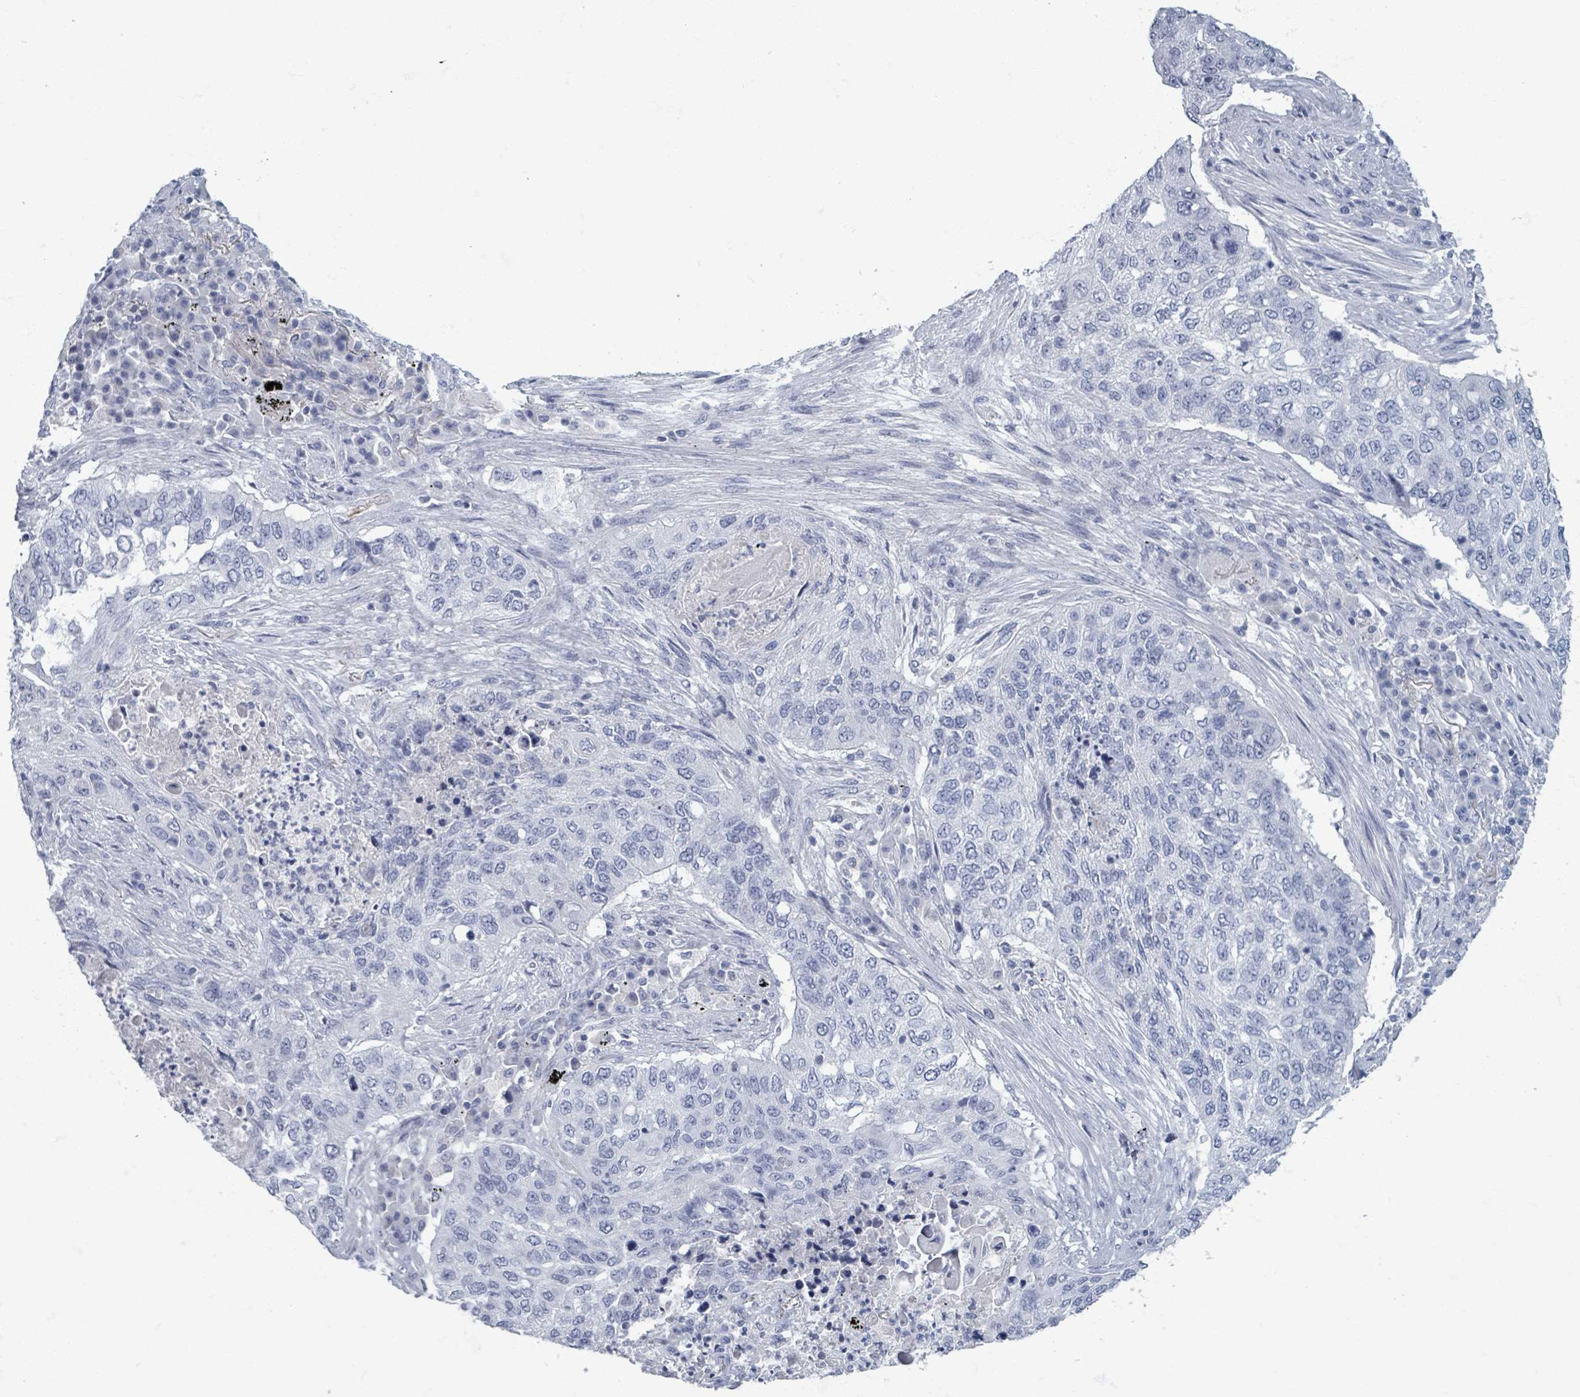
{"staining": {"intensity": "negative", "quantity": "none", "location": "none"}, "tissue": "lung cancer", "cell_type": "Tumor cells", "image_type": "cancer", "snomed": [{"axis": "morphology", "description": "Squamous cell carcinoma, NOS"}, {"axis": "topography", "description": "Lung"}], "caption": "Lung cancer (squamous cell carcinoma) stained for a protein using IHC shows no staining tumor cells.", "gene": "TAS2R1", "patient": {"sex": "female", "age": 63}}